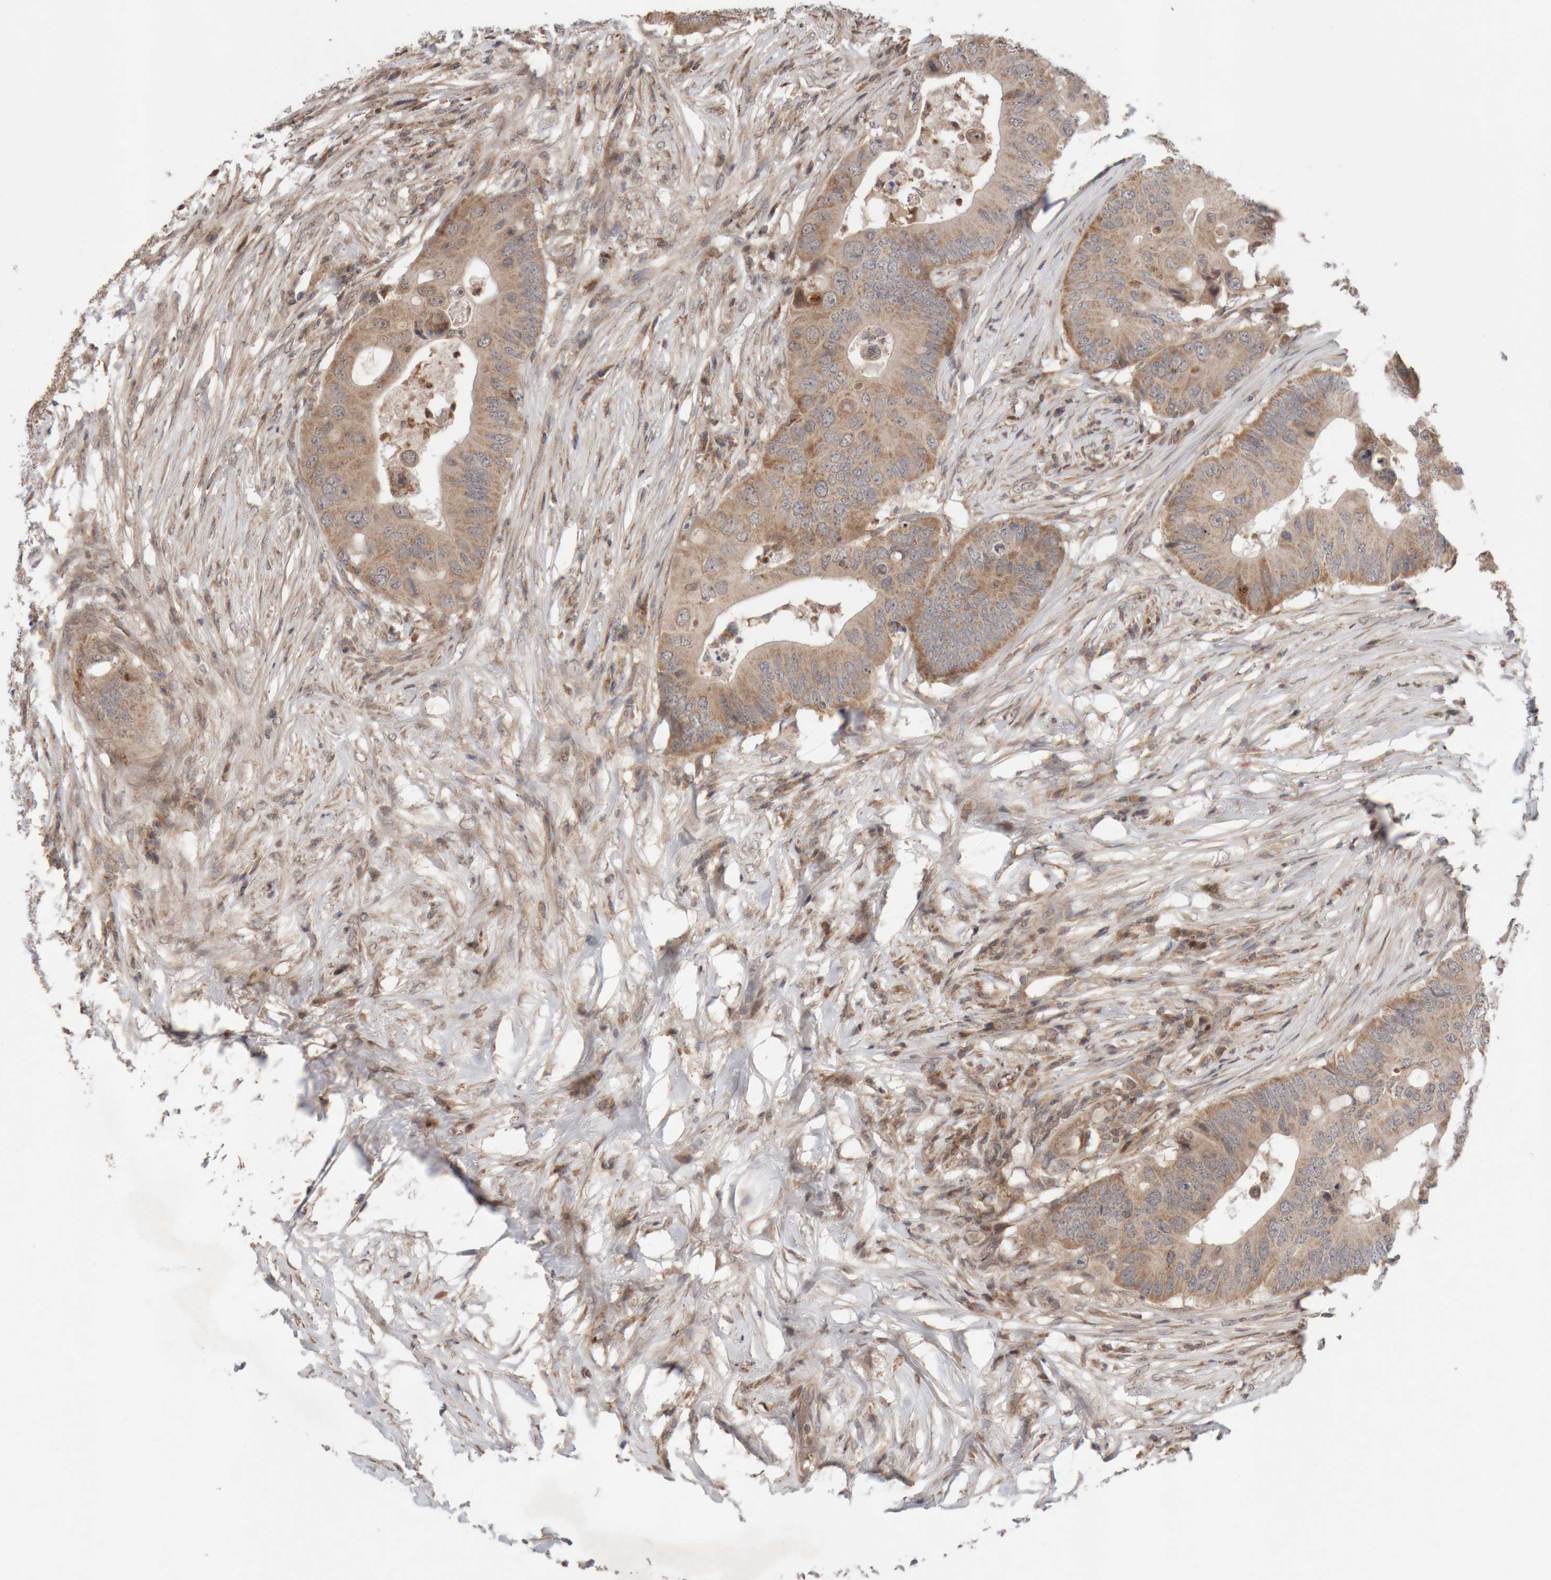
{"staining": {"intensity": "moderate", "quantity": ">75%", "location": "cytoplasmic/membranous"}, "tissue": "colorectal cancer", "cell_type": "Tumor cells", "image_type": "cancer", "snomed": [{"axis": "morphology", "description": "Adenocarcinoma, NOS"}, {"axis": "topography", "description": "Colon"}], "caption": "DAB immunohistochemical staining of adenocarcinoma (colorectal) reveals moderate cytoplasmic/membranous protein expression in approximately >75% of tumor cells.", "gene": "KIF21B", "patient": {"sex": "male", "age": 71}}